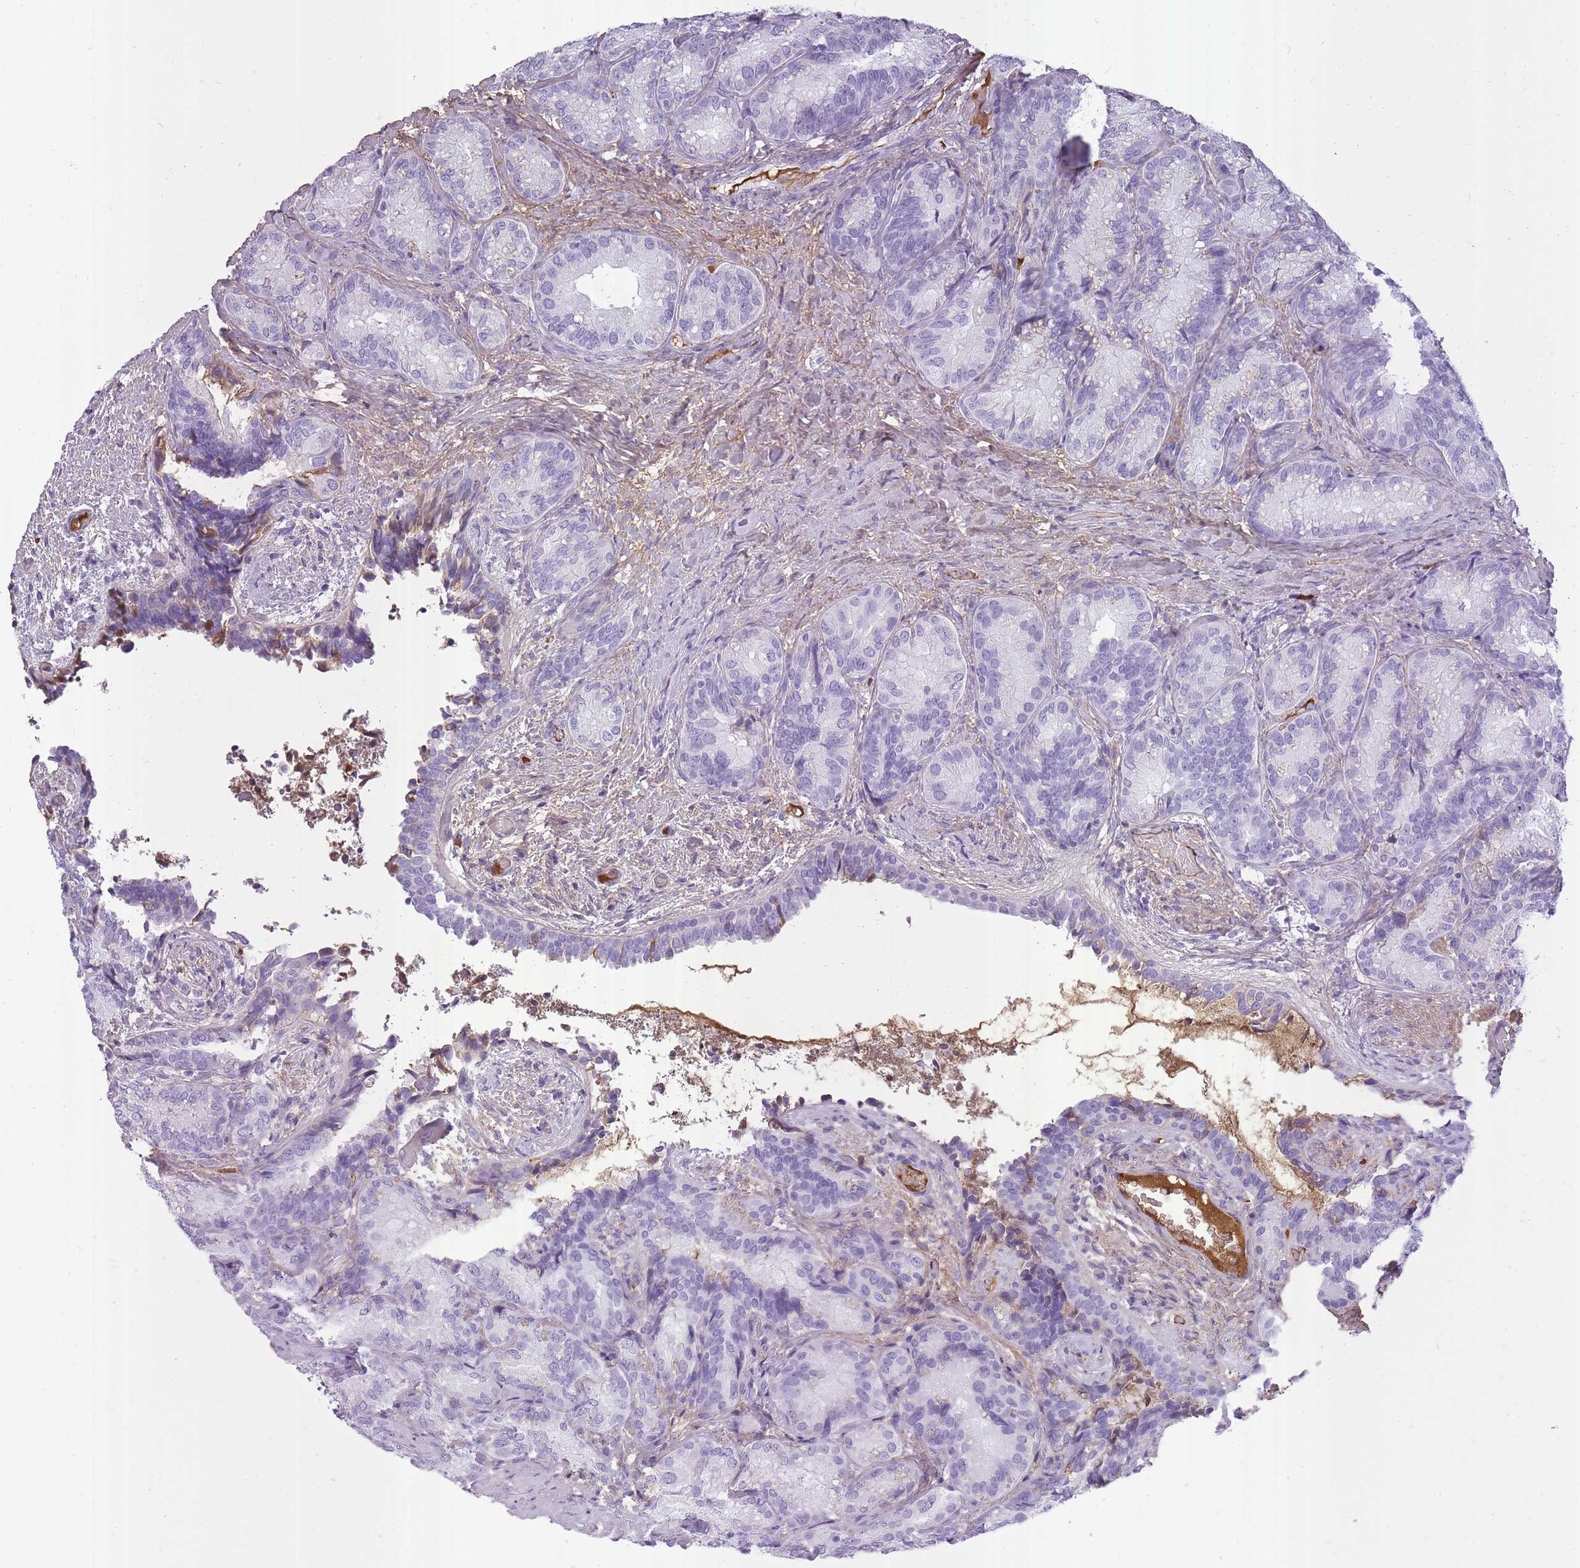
{"staining": {"intensity": "weak", "quantity": "<25%", "location": "cytoplasmic/membranous"}, "tissue": "seminal vesicle", "cell_type": "Glandular cells", "image_type": "normal", "snomed": [{"axis": "morphology", "description": "Normal tissue, NOS"}, {"axis": "topography", "description": "Seminal veicle"}], "caption": "High power microscopy histopathology image of an IHC micrograph of normal seminal vesicle, revealing no significant expression in glandular cells.", "gene": "IGKV1", "patient": {"sex": "male", "age": 58}}